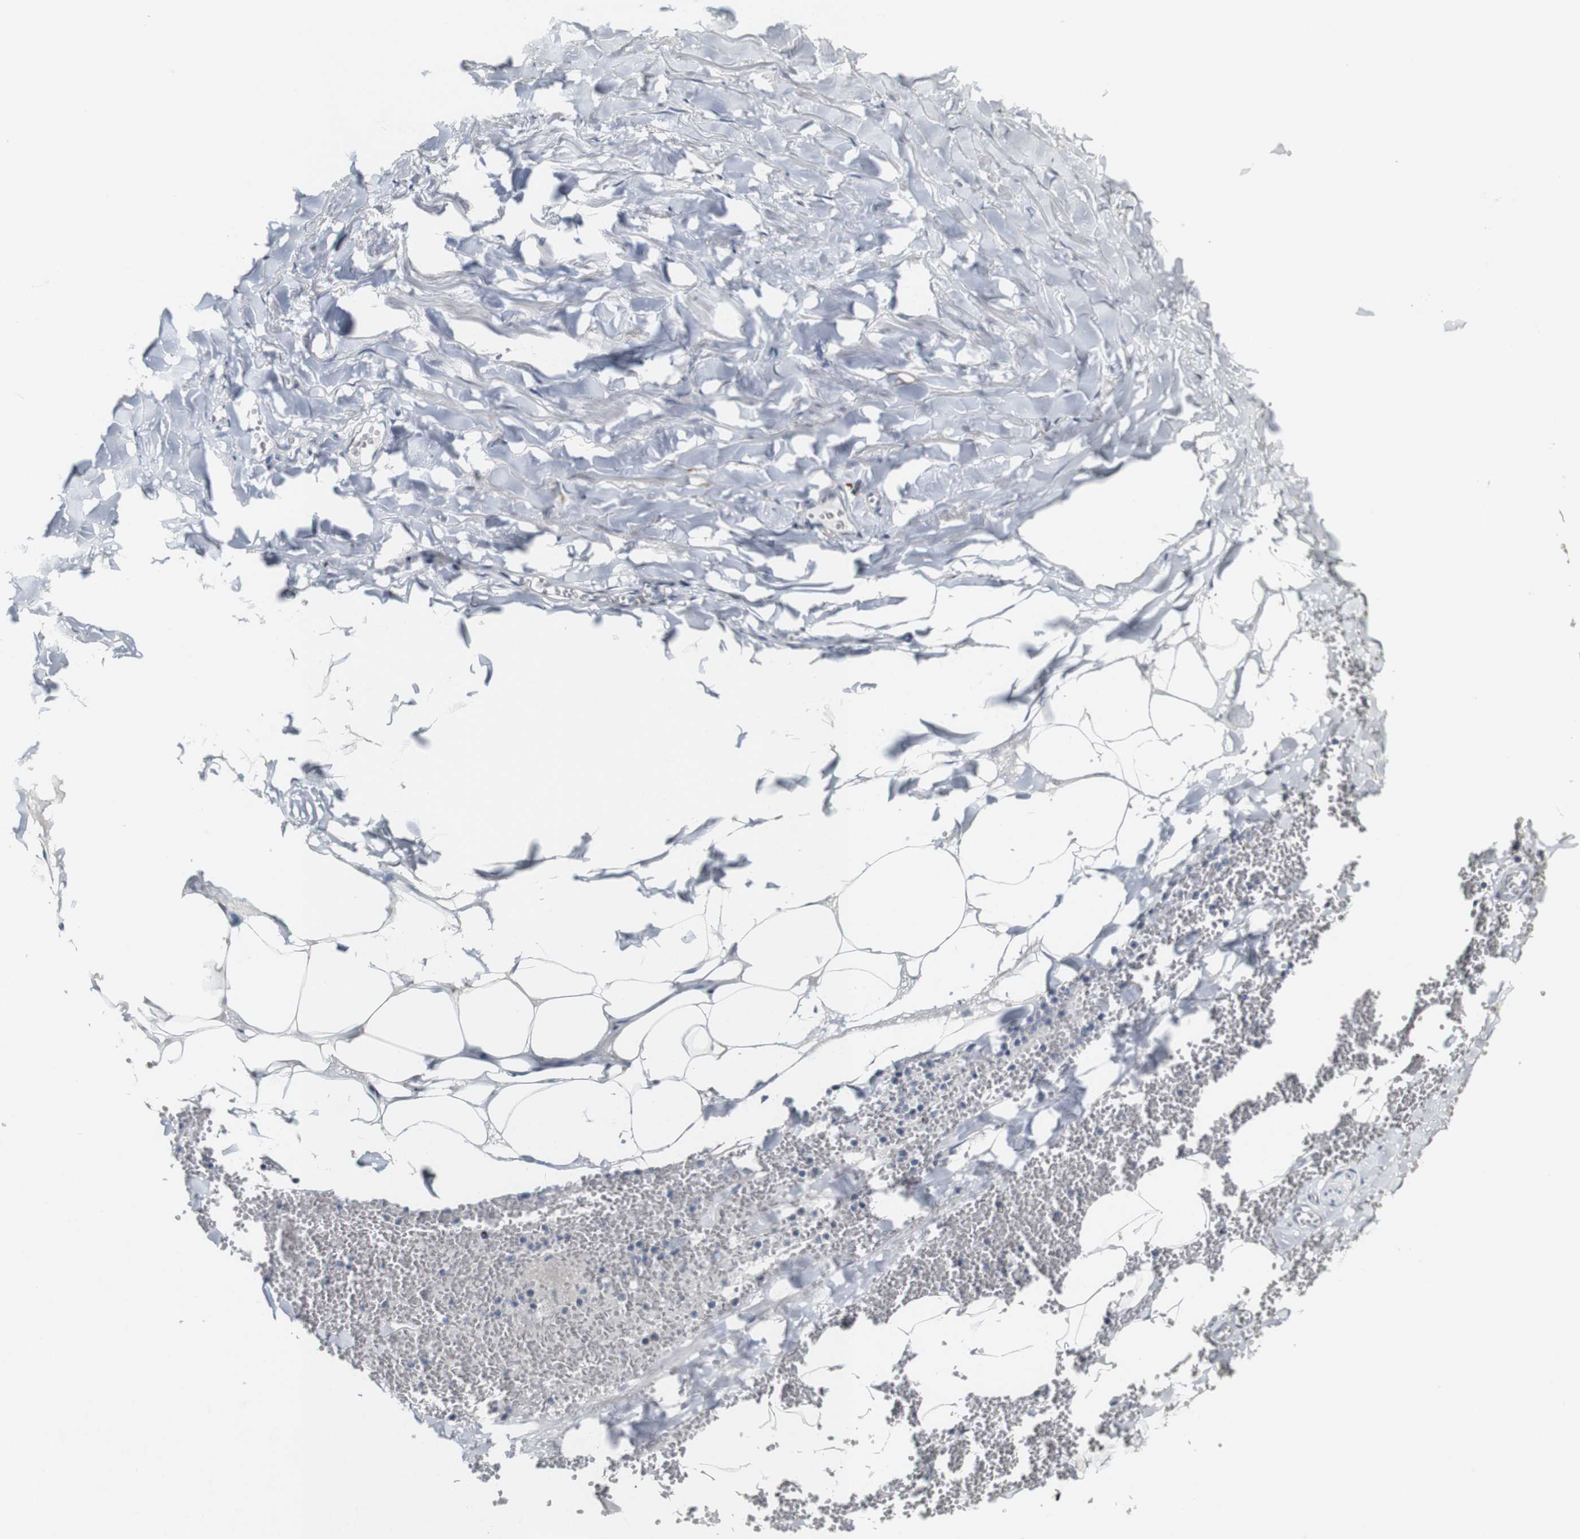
{"staining": {"intensity": "negative", "quantity": "none", "location": "none"}, "tissue": "adipose tissue", "cell_type": "Adipocytes", "image_type": "normal", "snomed": [{"axis": "morphology", "description": "Normal tissue, NOS"}, {"axis": "topography", "description": "Adipose tissue"}, {"axis": "topography", "description": "Peripheral nerve tissue"}], "caption": "A photomicrograph of adipose tissue stained for a protein reveals no brown staining in adipocytes. (DAB immunohistochemistry (IHC), high magnification).", "gene": "FMO3", "patient": {"sex": "male", "age": 52}}